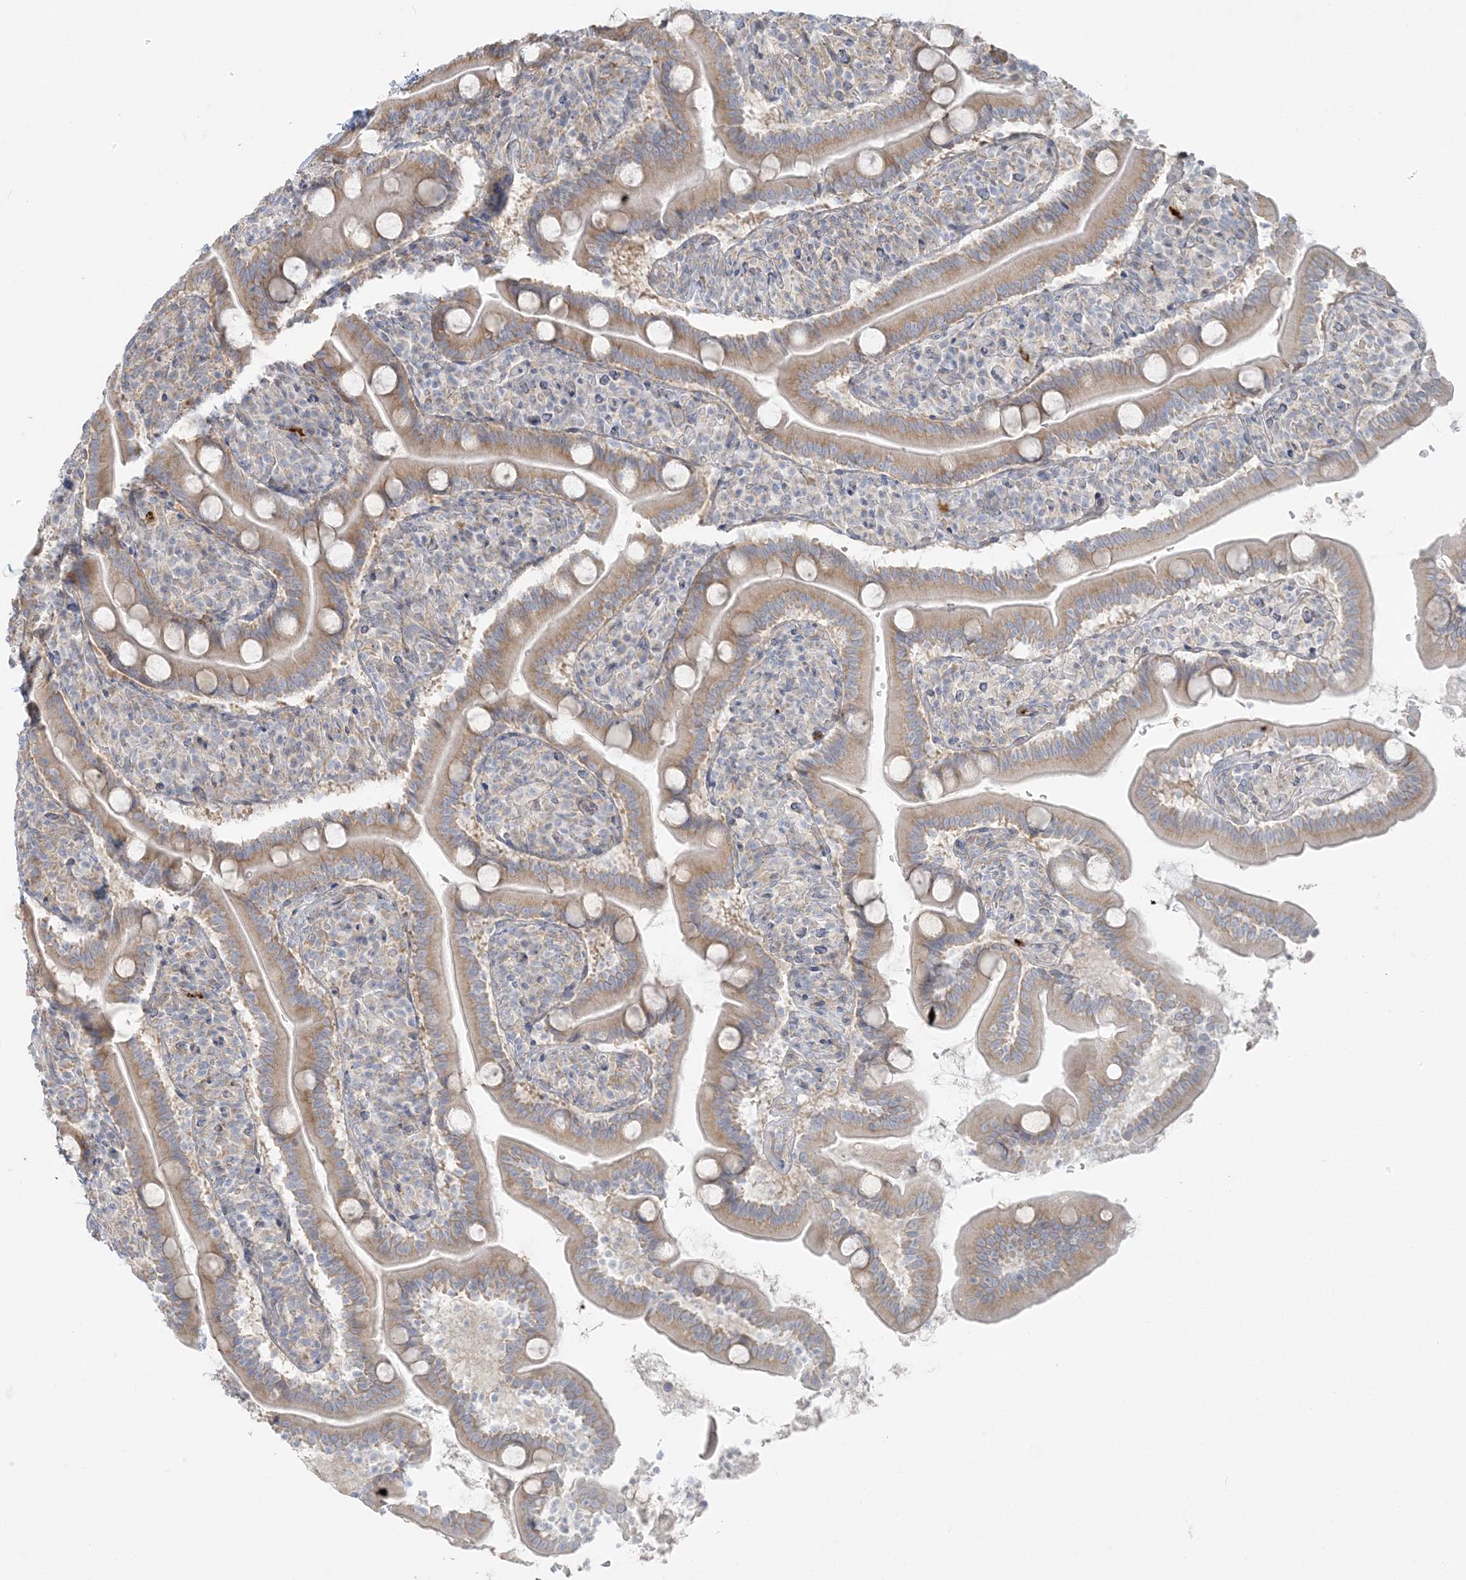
{"staining": {"intensity": "moderate", "quantity": ">75%", "location": "cytoplasmic/membranous"}, "tissue": "duodenum", "cell_type": "Glandular cells", "image_type": "normal", "snomed": [{"axis": "morphology", "description": "Normal tissue, NOS"}, {"axis": "topography", "description": "Duodenum"}], "caption": "An immunohistochemistry histopathology image of benign tissue is shown. Protein staining in brown labels moderate cytoplasmic/membranous positivity in duodenum within glandular cells.", "gene": "CCNJ", "patient": {"sex": "male", "age": 35}}